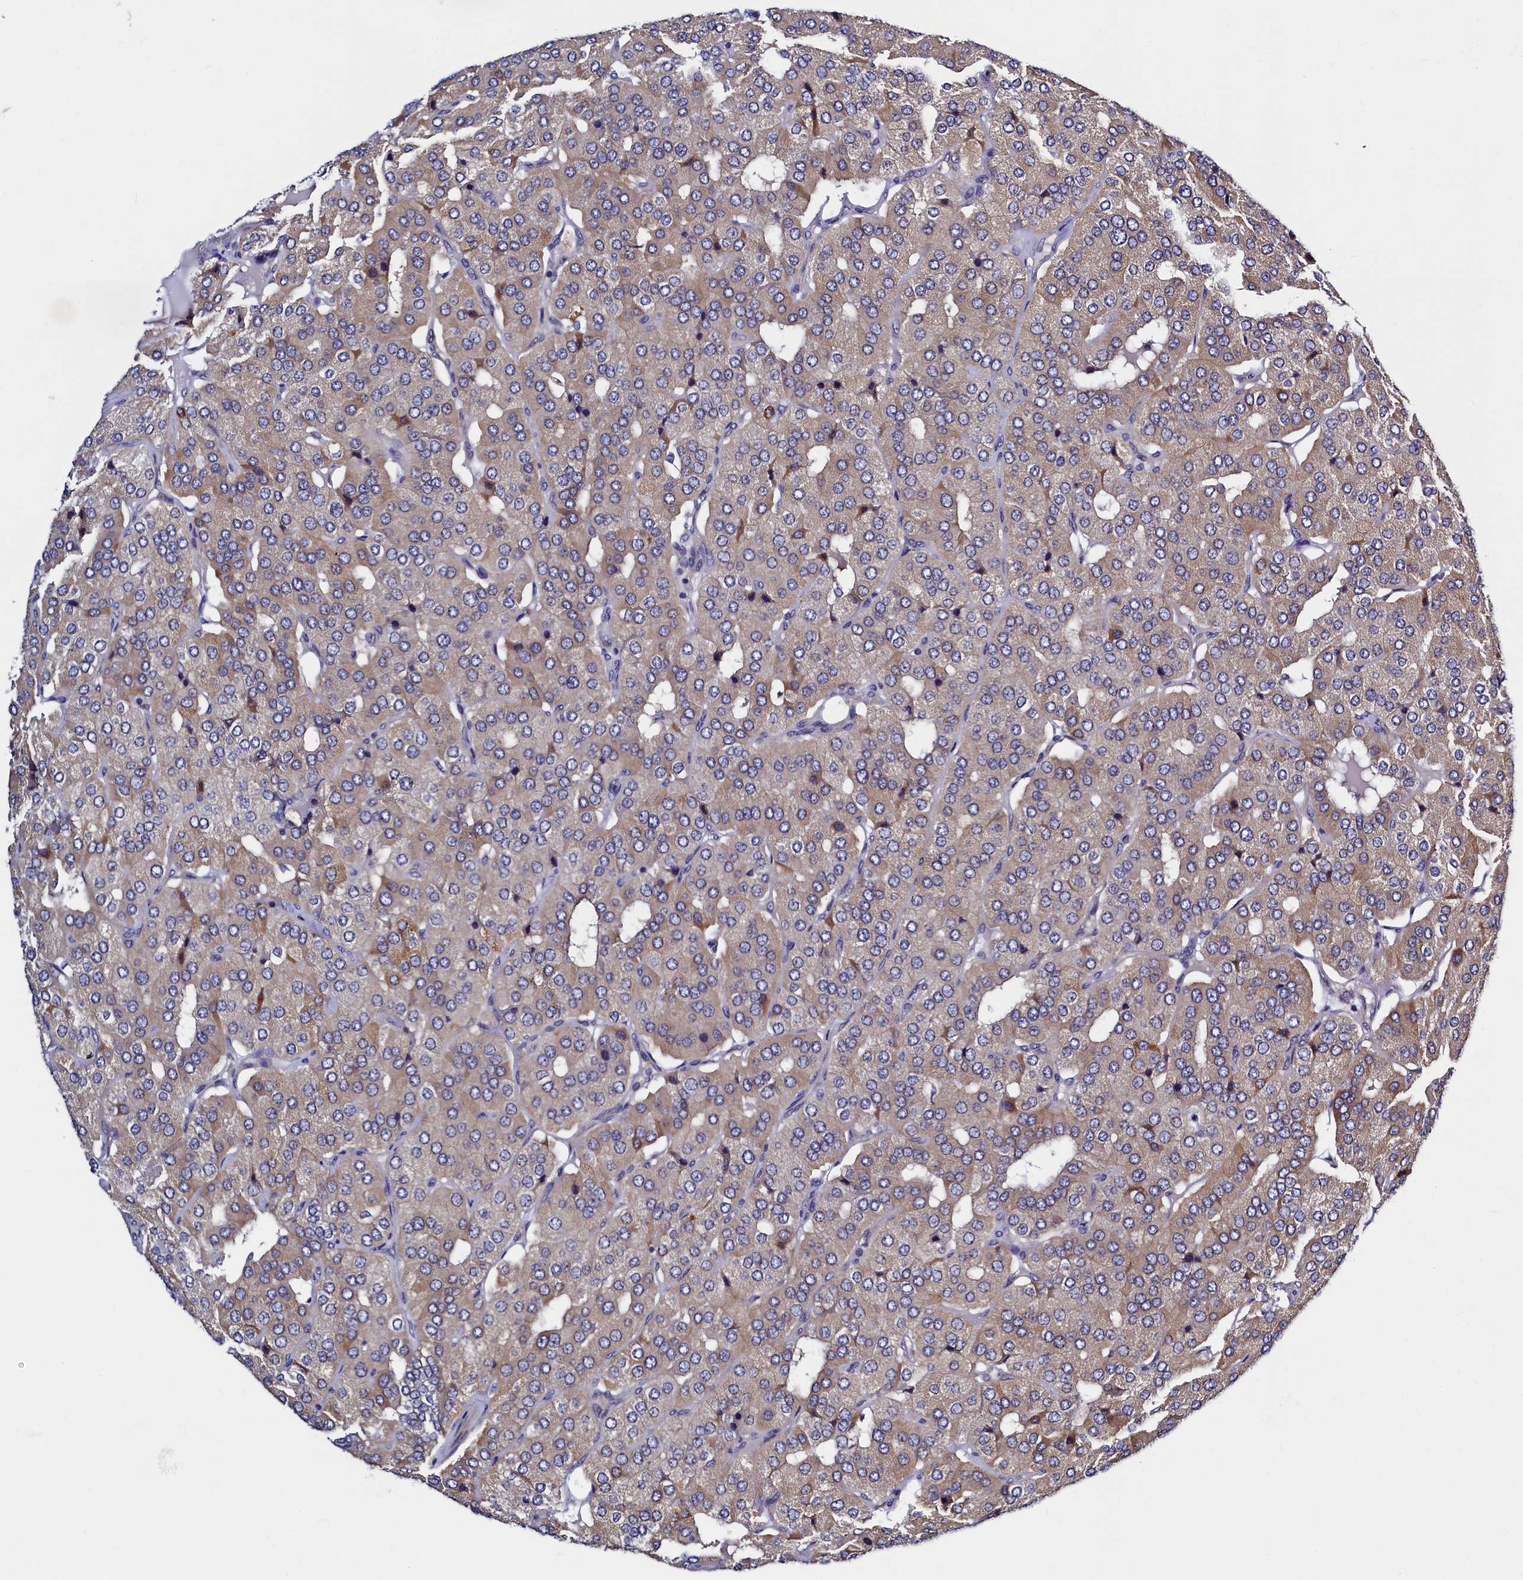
{"staining": {"intensity": "negative", "quantity": "none", "location": "none"}, "tissue": "parathyroid gland", "cell_type": "Glandular cells", "image_type": "normal", "snomed": [{"axis": "morphology", "description": "Normal tissue, NOS"}, {"axis": "morphology", "description": "Adenoma, NOS"}, {"axis": "topography", "description": "Parathyroid gland"}], "caption": "Immunohistochemistry (IHC) image of unremarkable parathyroid gland: parathyroid gland stained with DAB (3,3'-diaminobenzidine) demonstrates no significant protein staining in glandular cells.", "gene": "SLC16A14", "patient": {"sex": "female", "age": 86}}